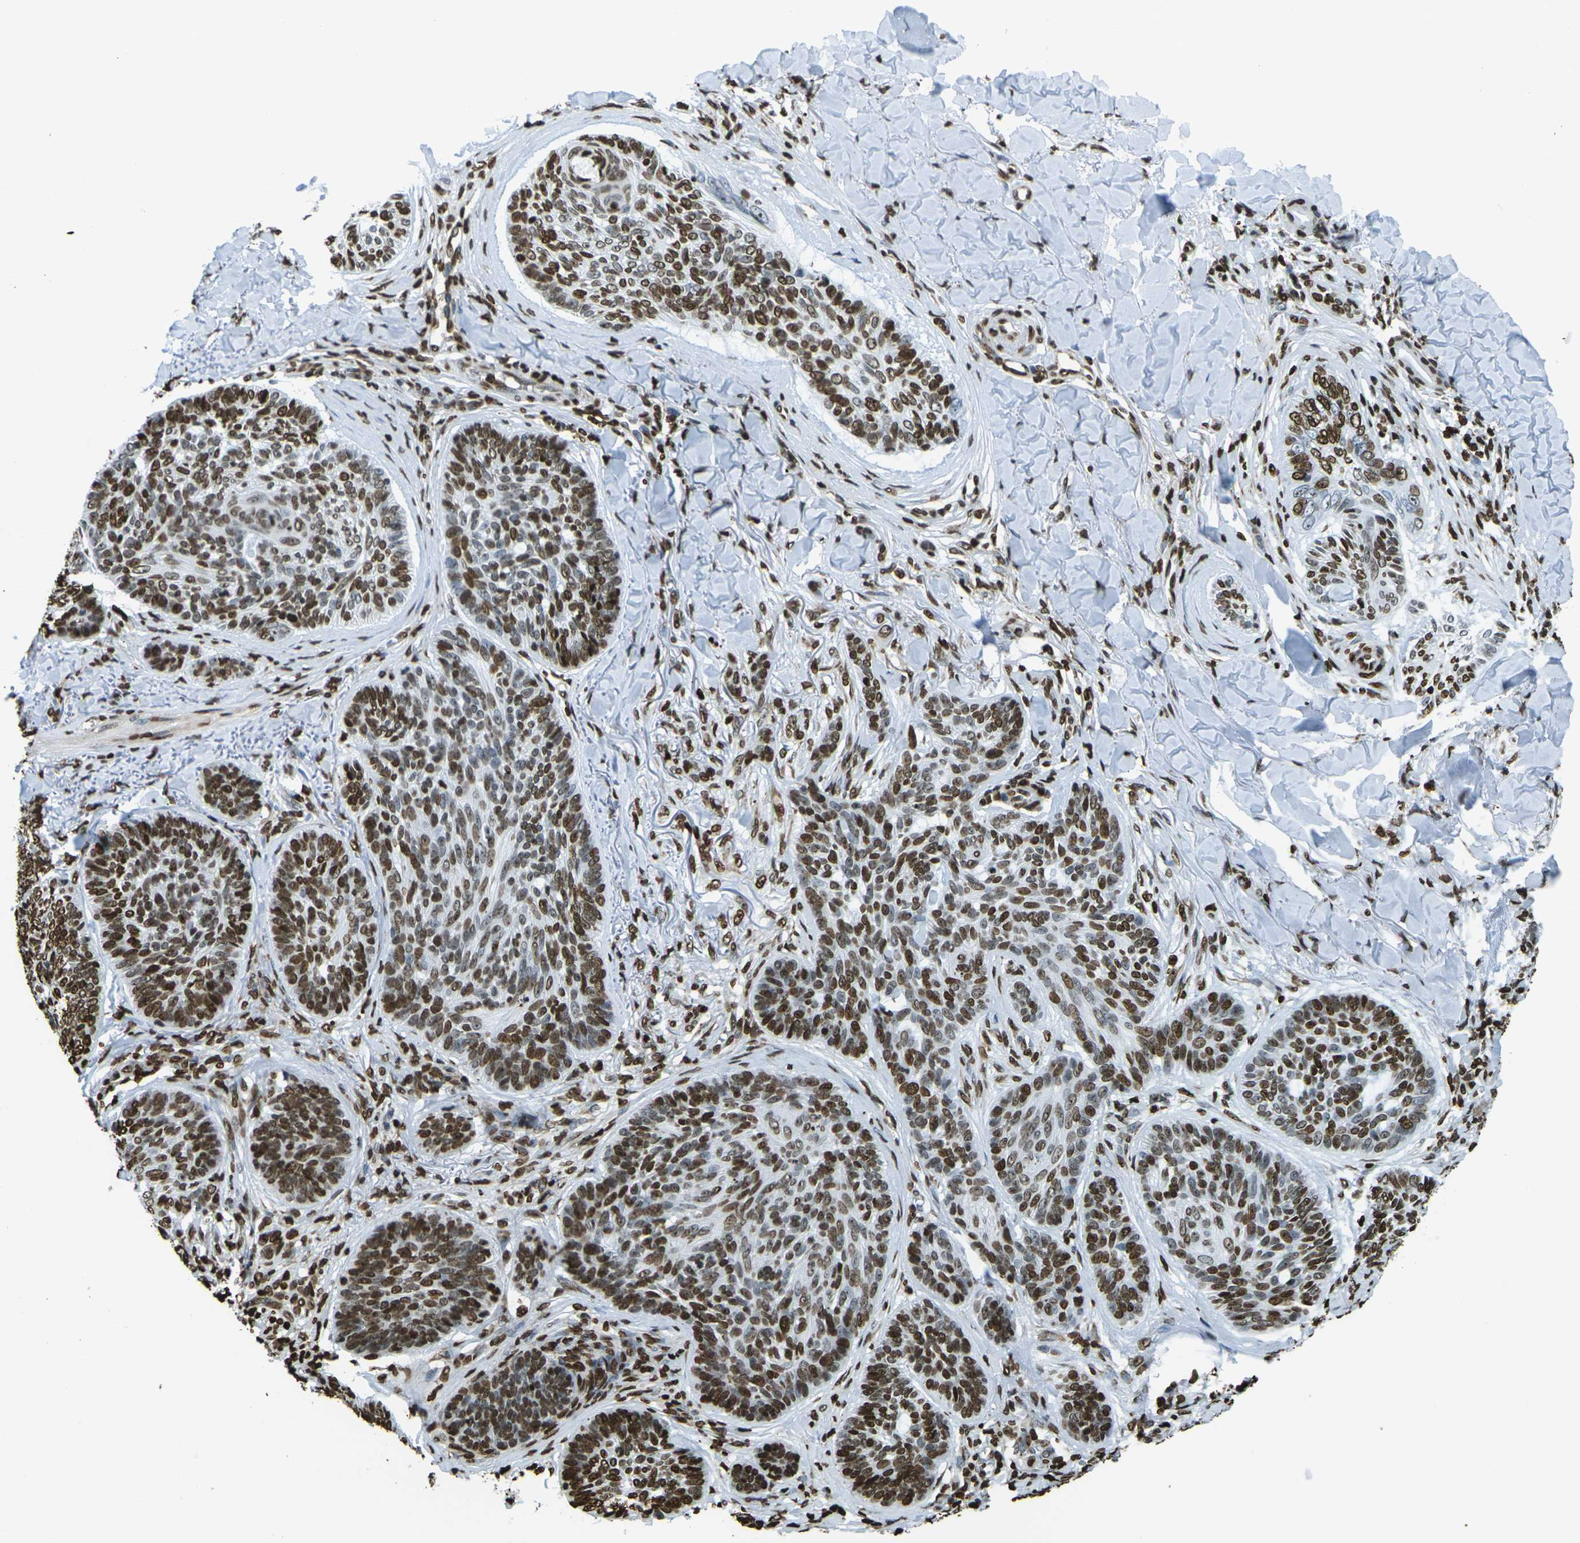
{"staining": {"intensity": "strong", "quantity": "25%-75%", "location": "nuclear"}, "tissue": "skin cancer", "cell_type": "Tumor cells", "image_type": "cancer", "snomed": [{"axis": "morphology", "description": "Basal cell carcinoma"}, {"axis": "topography", "description": "Skin"}], "caption": "Skin cancer tissue exhibits strong nuclear expression in approximately 25%-75% of tumor cells", "gene": "H1-2", "patient": {"sex": "male", "age": 43}}